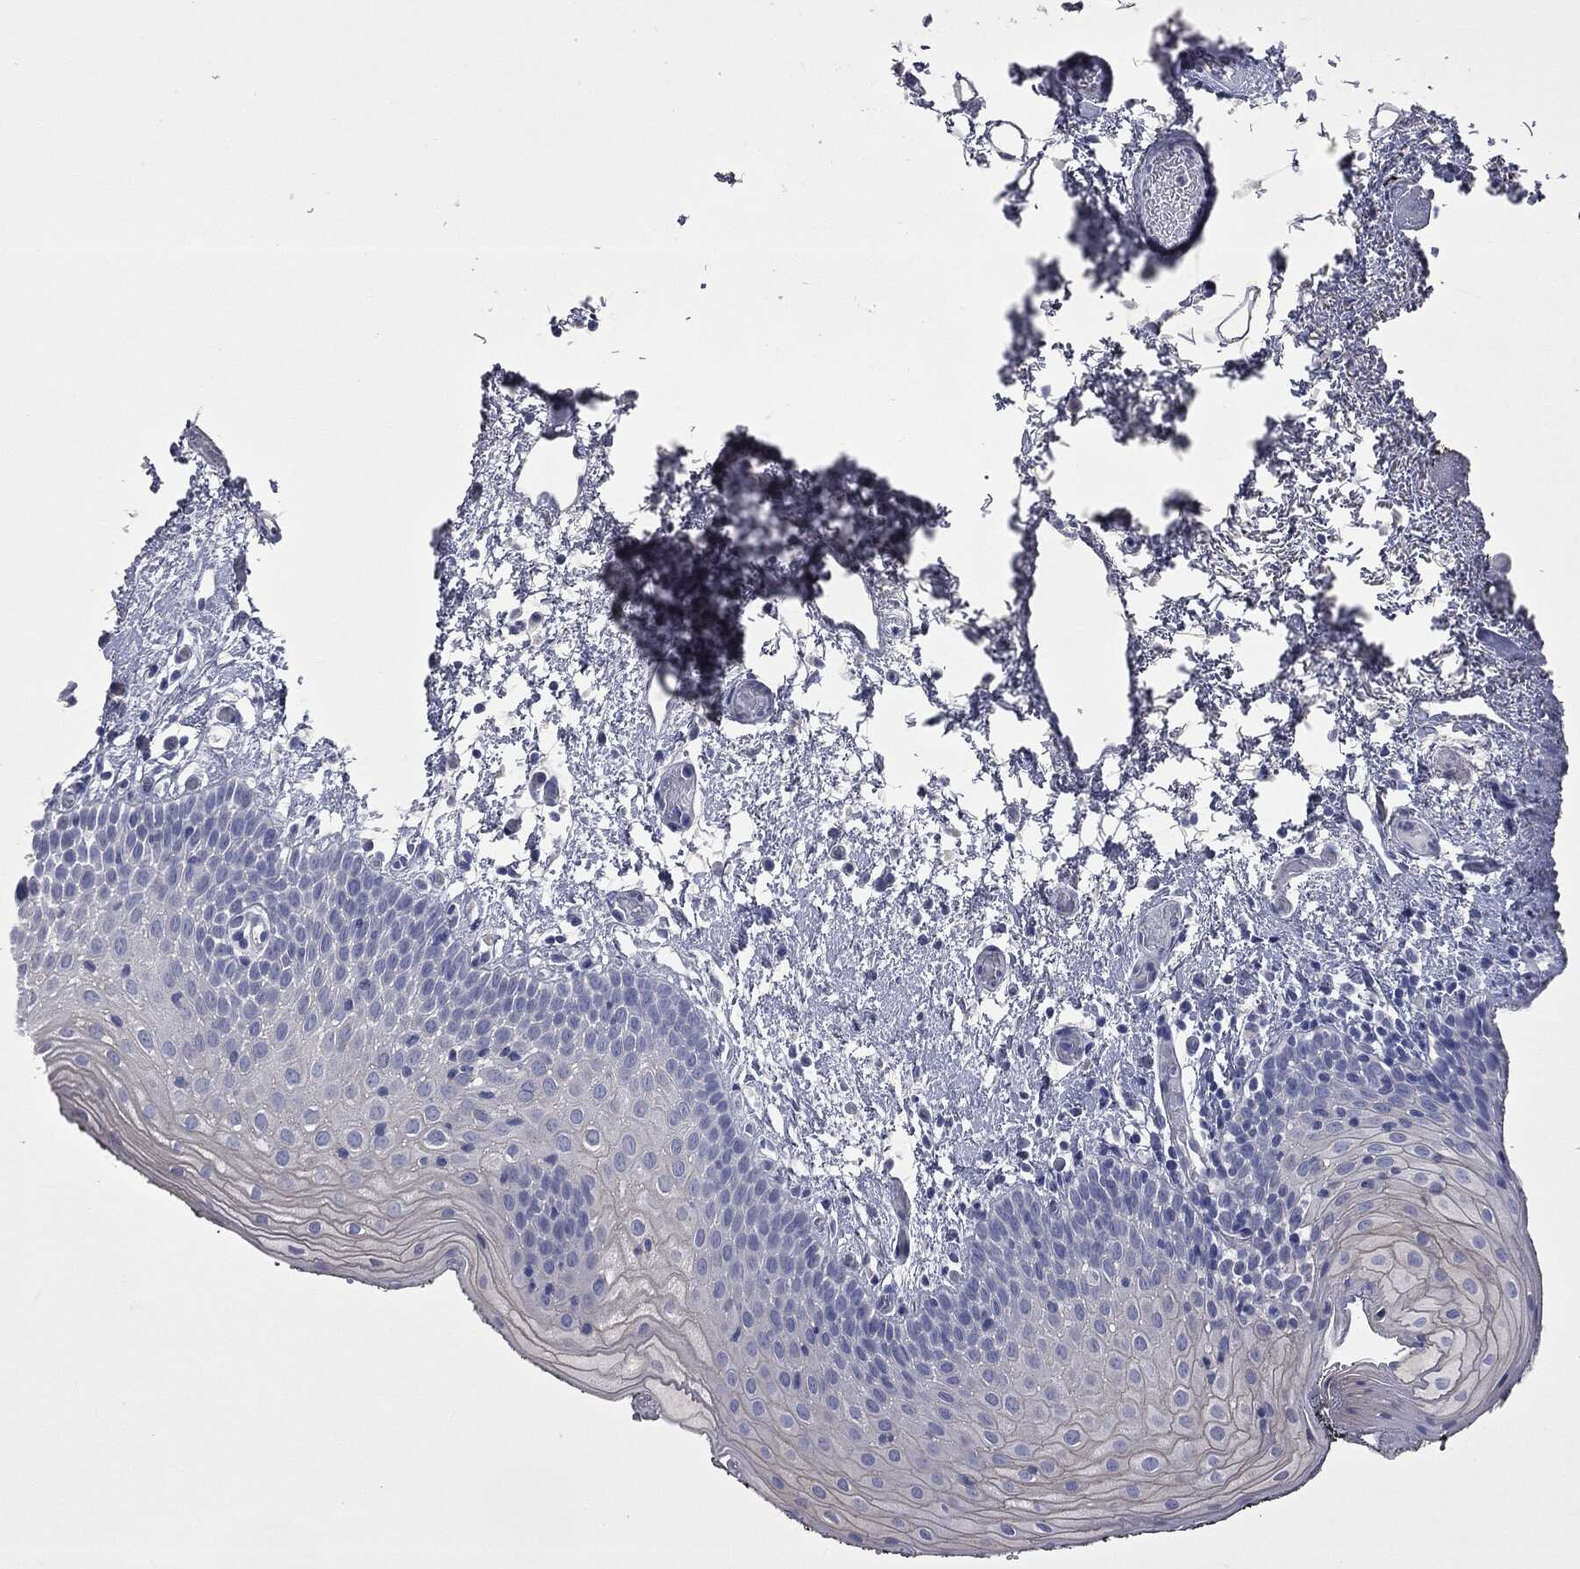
{"staining": {"intensity": "negative", "quantity": "none", "location": "none"}, "tissue": "oral mucosa", "cell_type": "Squamous epithelial cells", "image_type": "normal", "snomed": [{"axis": "morphology", "description": "Normal tissue, NOS"}, {"axis": "morphology", "description": "Squamous cell carcinoma, NOS"}, {"axis": "topography", "description": "Oral tissue"}, {"axis": "topography", "description": "Tounge, NOS"}, {"axis": "topography", "description": "Head-Neck"}], "caption": "The micrograph demonstrates no staining of squamous epithelial cells in normal oral mucosa. Nuclei are stained in blue.", "gene": "ATP2A1", "patient": {"sex": "female", "age": 80}}